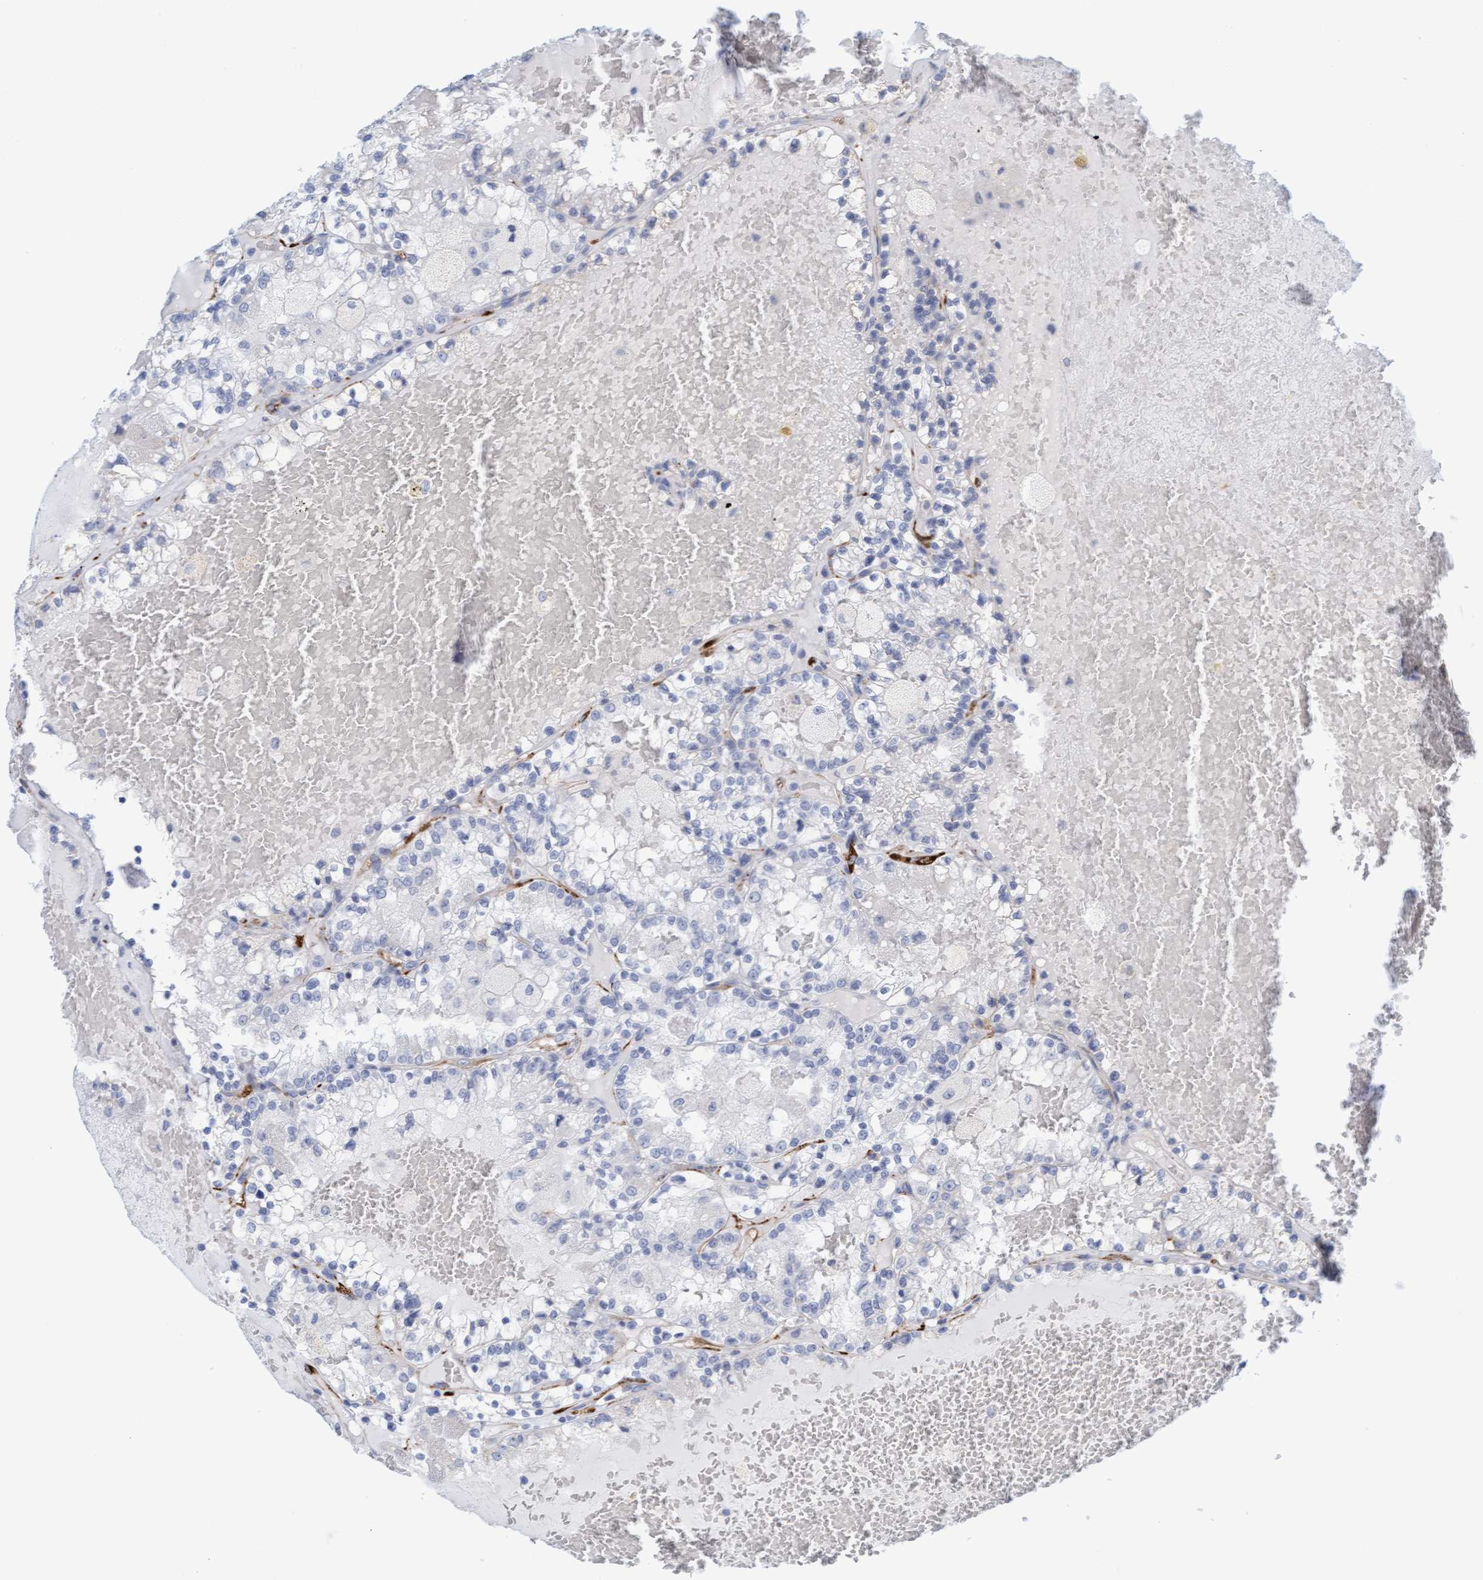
{"staining": {"intensity": "negative", "quantity": "none", "location": "none"}, "tissue": "renal cancer", "cell_type": "Tumor cells", "image_type": "cancer", "snomed": [{"axis": "morphology", "description": "Adenocarcinoma, NOS"}, {"axis": "topography", "description": "Kidney"}], "caption": "Immunohistochemistry (IHC) histopathology image of neoplastic tissue: renal adenocarcinoma stained with DAB (3,3'-diaminobenzidine) reveals no significant protein positivity in tumor cells.", "gene": "MAP1B", "patient": {"sex": "female", "age": 56}}